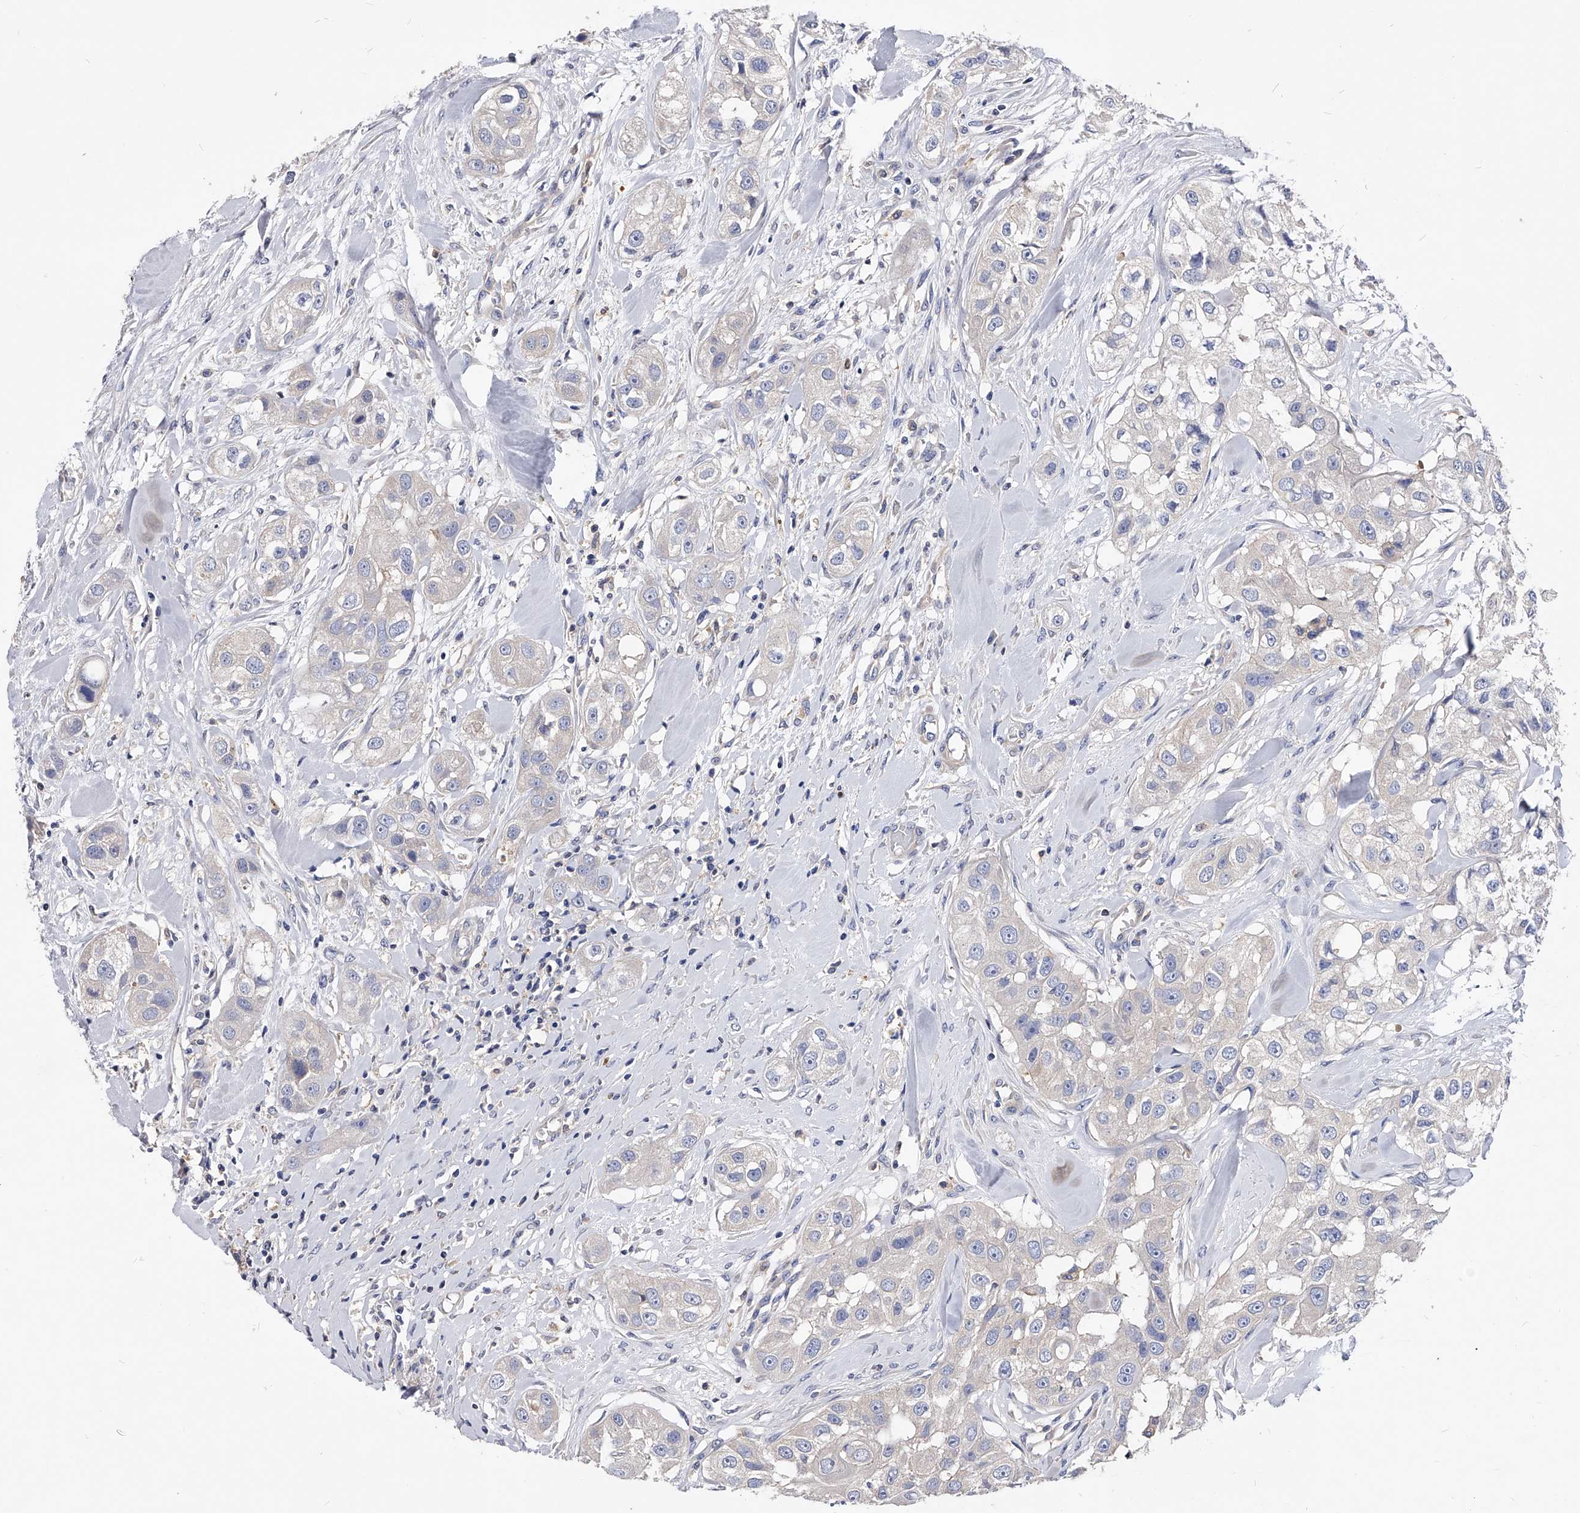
{"staining": {"intensity": "negative", "quantity": "none", "location": "none"}, "tissue": "head and neck cancer", "cell_type": "Tumor cells", "image_type": "cancer", "snomed": [{"axis": "morphology", "description": "Normal tissue, NOS"}, {"axis": "morphology", "description": "Squamous cell carcinoma, NOS"}, {"axis": "topography", "description": "Skeletal muscle"}, {"axis": "topography", "description": "Head-Neck"}], "caption": "Tumor cells show no significant expression in head and neck squamous cell carcinoma. The staining is performed using DAB brown chromogen with nuclei counter-stained in using hematoxylin.", "gene": "APEH", "patient": {"sex": "male", "age": 51}}